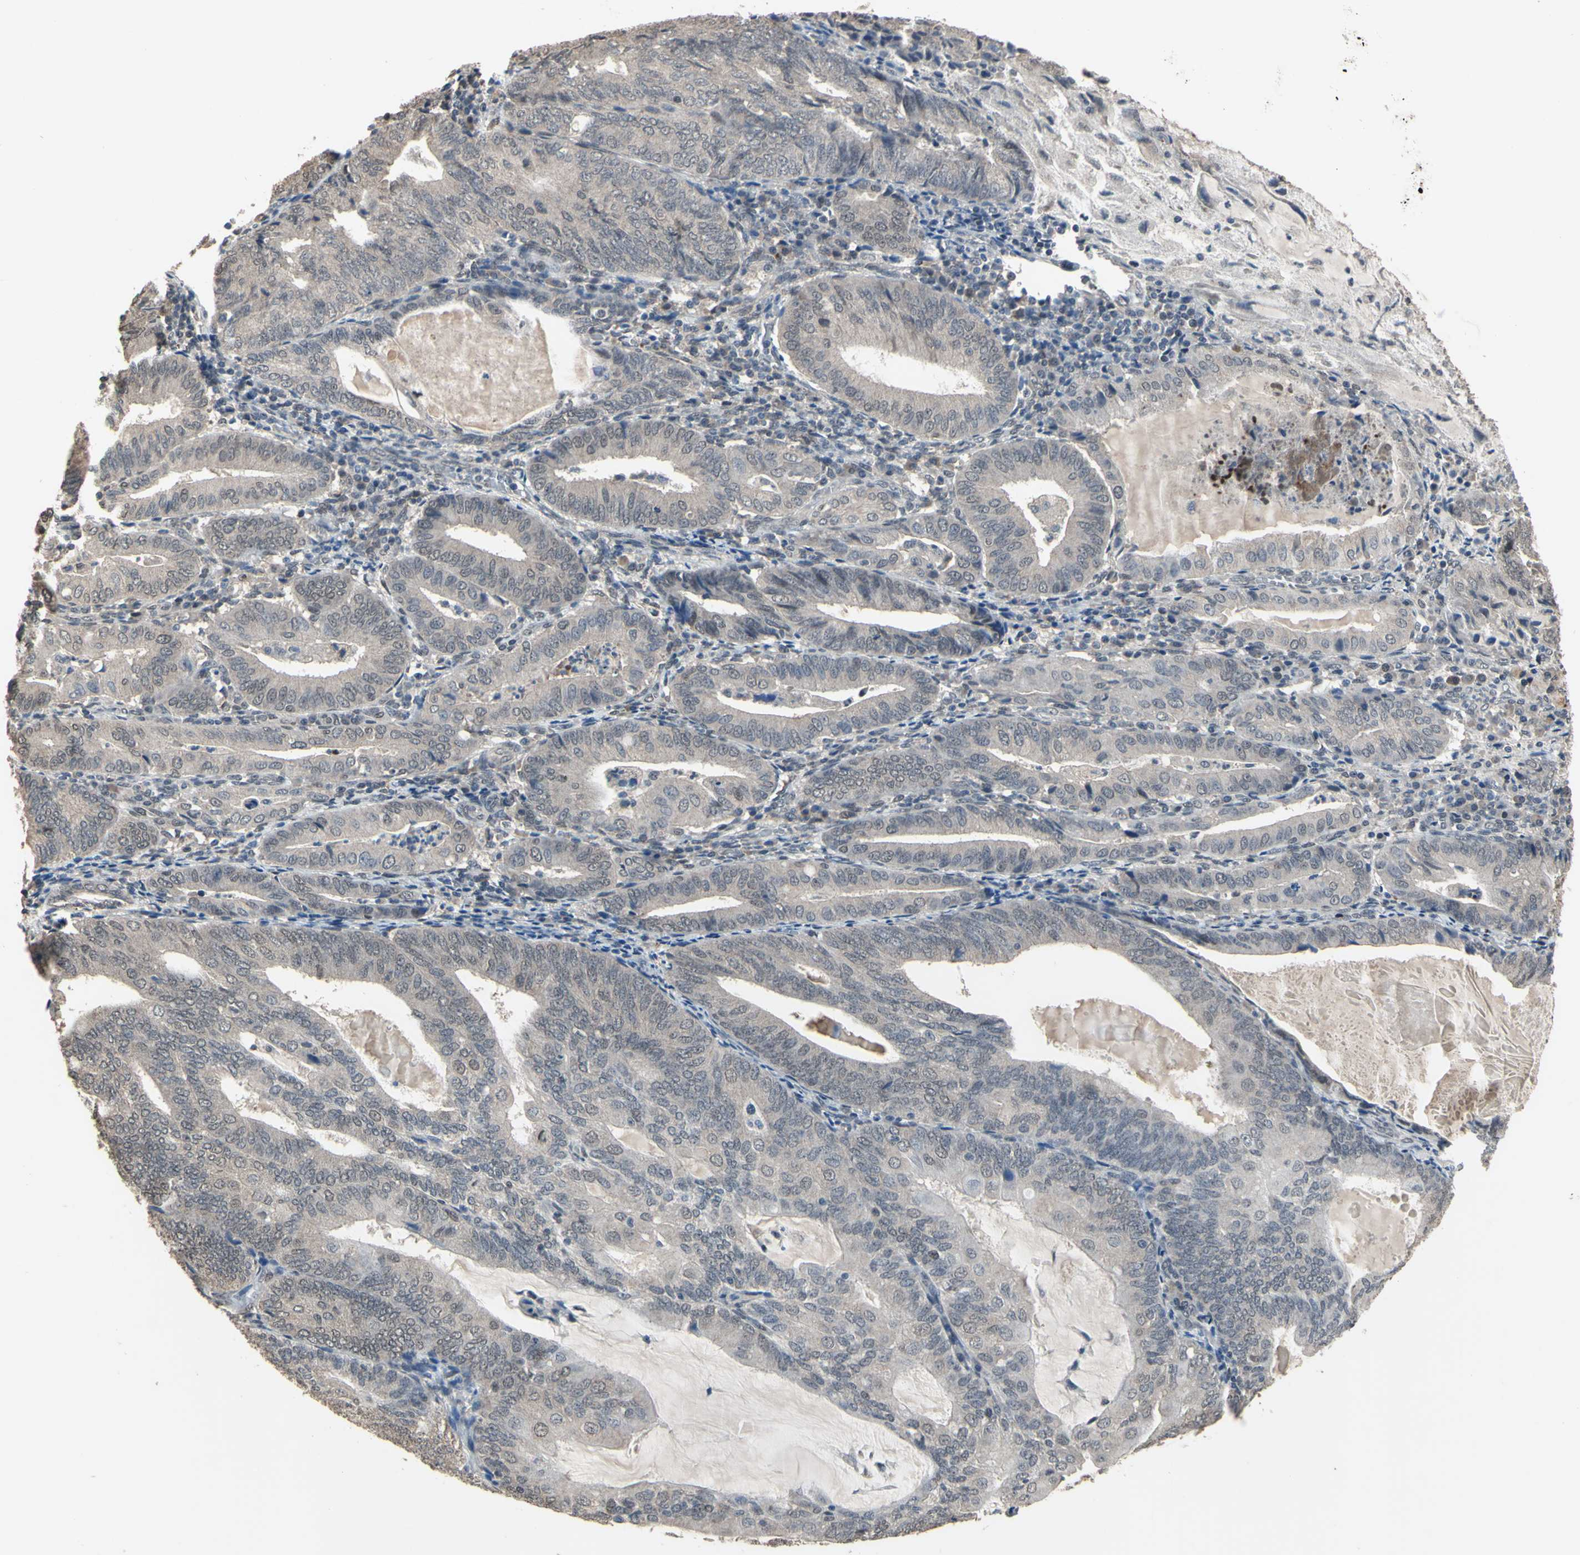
{"staining": {"intensity": "negative", "quantity": "none", "location": "none"}, "tissue": "endometrial cancer", "cell_type": "Tumor cells", "image_type": "cancer", "snomed": [{"axis": "morphology", "description": "Adenocarcinoma, NOS"}, {"axis": "topography", "description": "Endometrium"}], "caption": "Endometrial cancer (adenocarcinoma) was stained to show a protein in brown. There is no significant expression in tumor cells.", "gene": "ZNF174", "patient": {"sex": "female", "age": 81}}